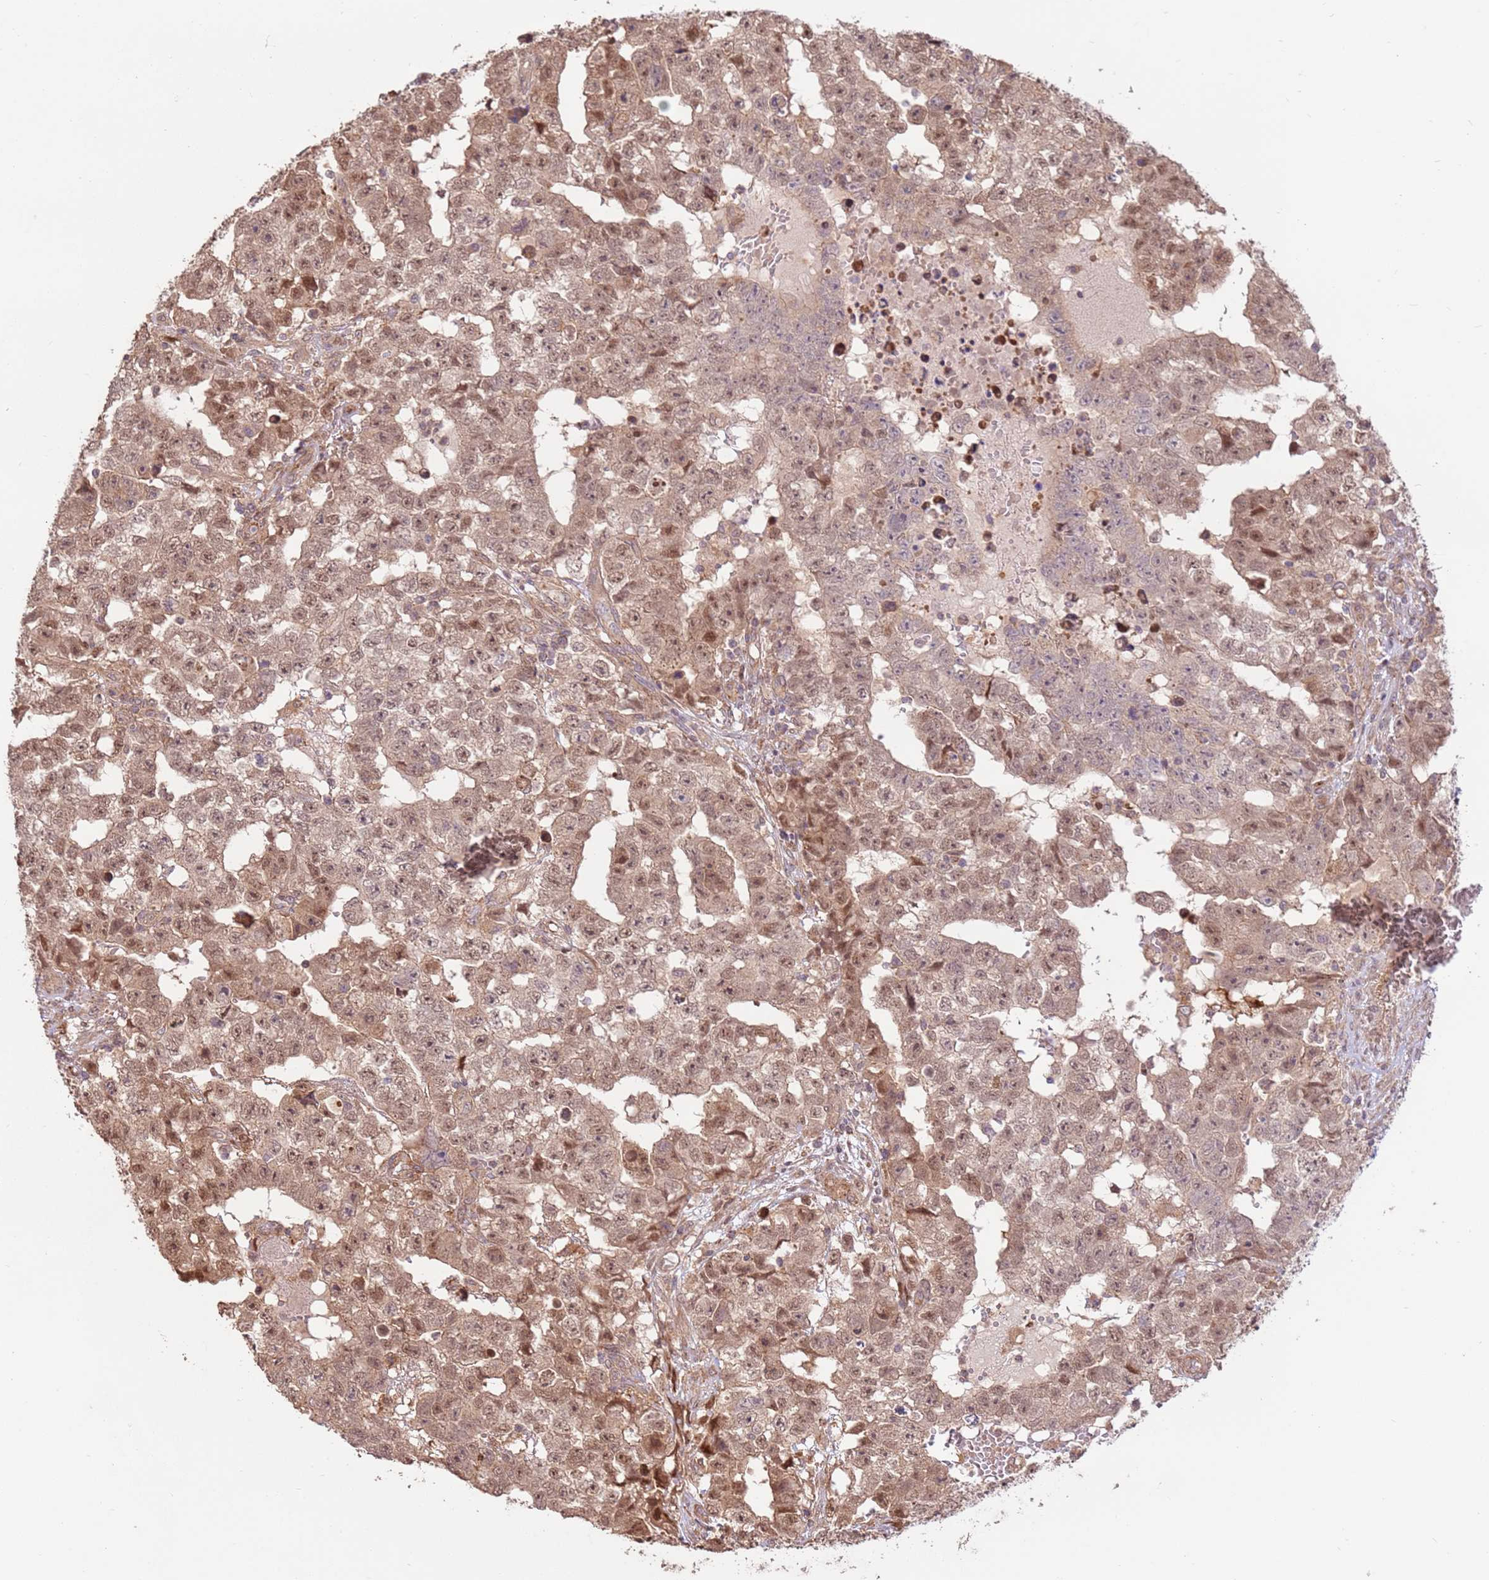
{"staining": {"intensity": "moderate", "quantity": ">75%", "location": "cytoplasmic/membranous,nuclear"}, "tissue": "testis cancer", "cell_type": "Tumor cells", "image_type": "cancer", "snomed": [{"axis": "morphology", "description": "Carcinoma, Embryonal, NOS"}, {"axis": "topography", "description": "Testis"}], "caption": "Embryonal carcinoma (testis) stained with a brown dye exhibits moderate cytoplasmic/membranous and nuclear positive expression in about >75% of tumor cells.", "gene": "CCDC112", "patient": {"sex": "male", "age": 25}}